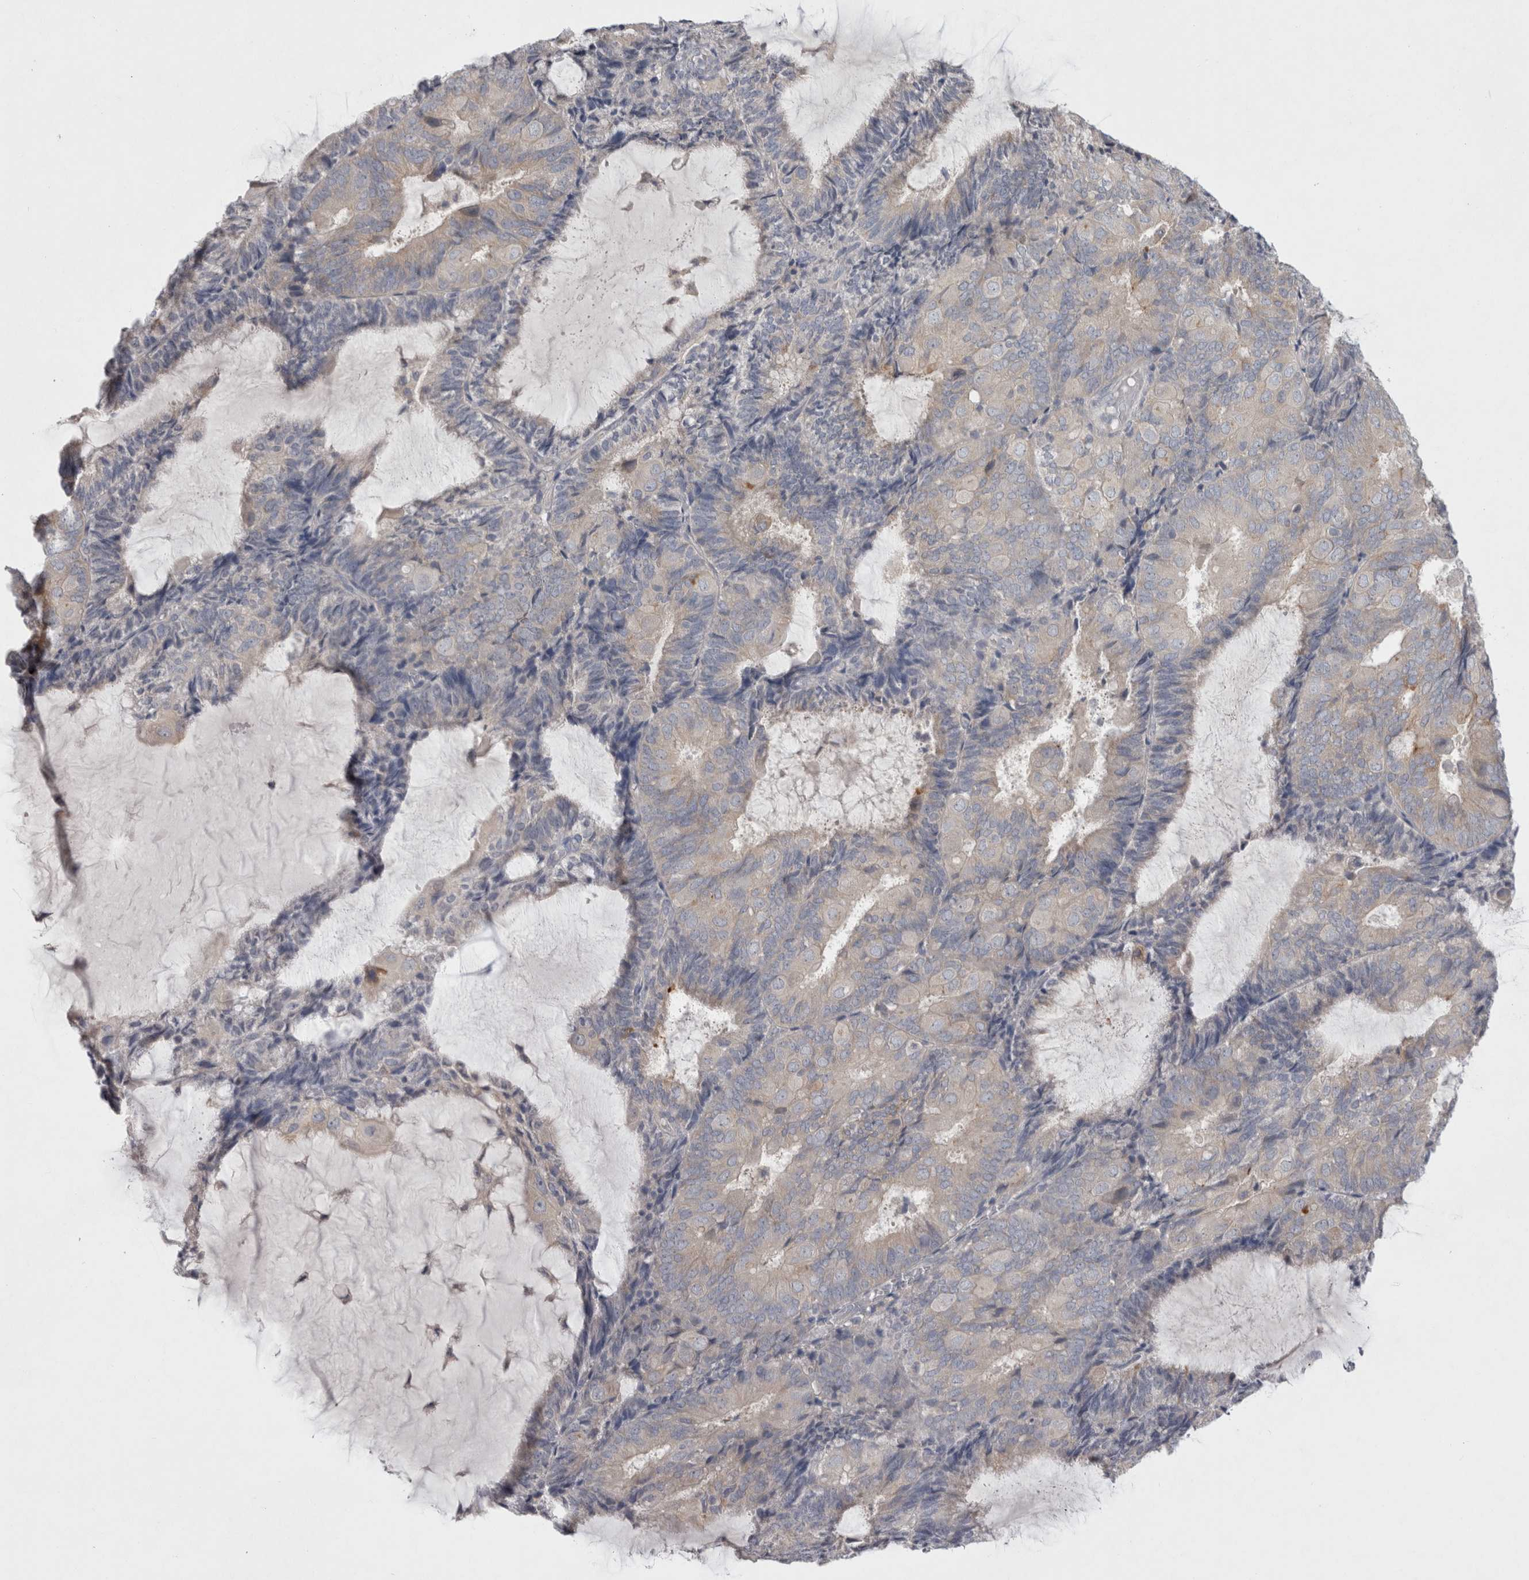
{"staining": {"intensity": "negative", "quantity": "none", "location": "none"}, "tissue": "endometrial cancer", "cell_type": "Tumor cells", "image_type": "cancer", "snomed": [{"axis": "morphology", "description": "Adenocarcinoma, NOS"}, {"axis": "topography", "description": "Endometrium"}], "caption": "The image exhibits no staining of tumor cells in endometrial cancer.", "gene": "LRRC40", "patient": {"sex": "female", "age": 81}}